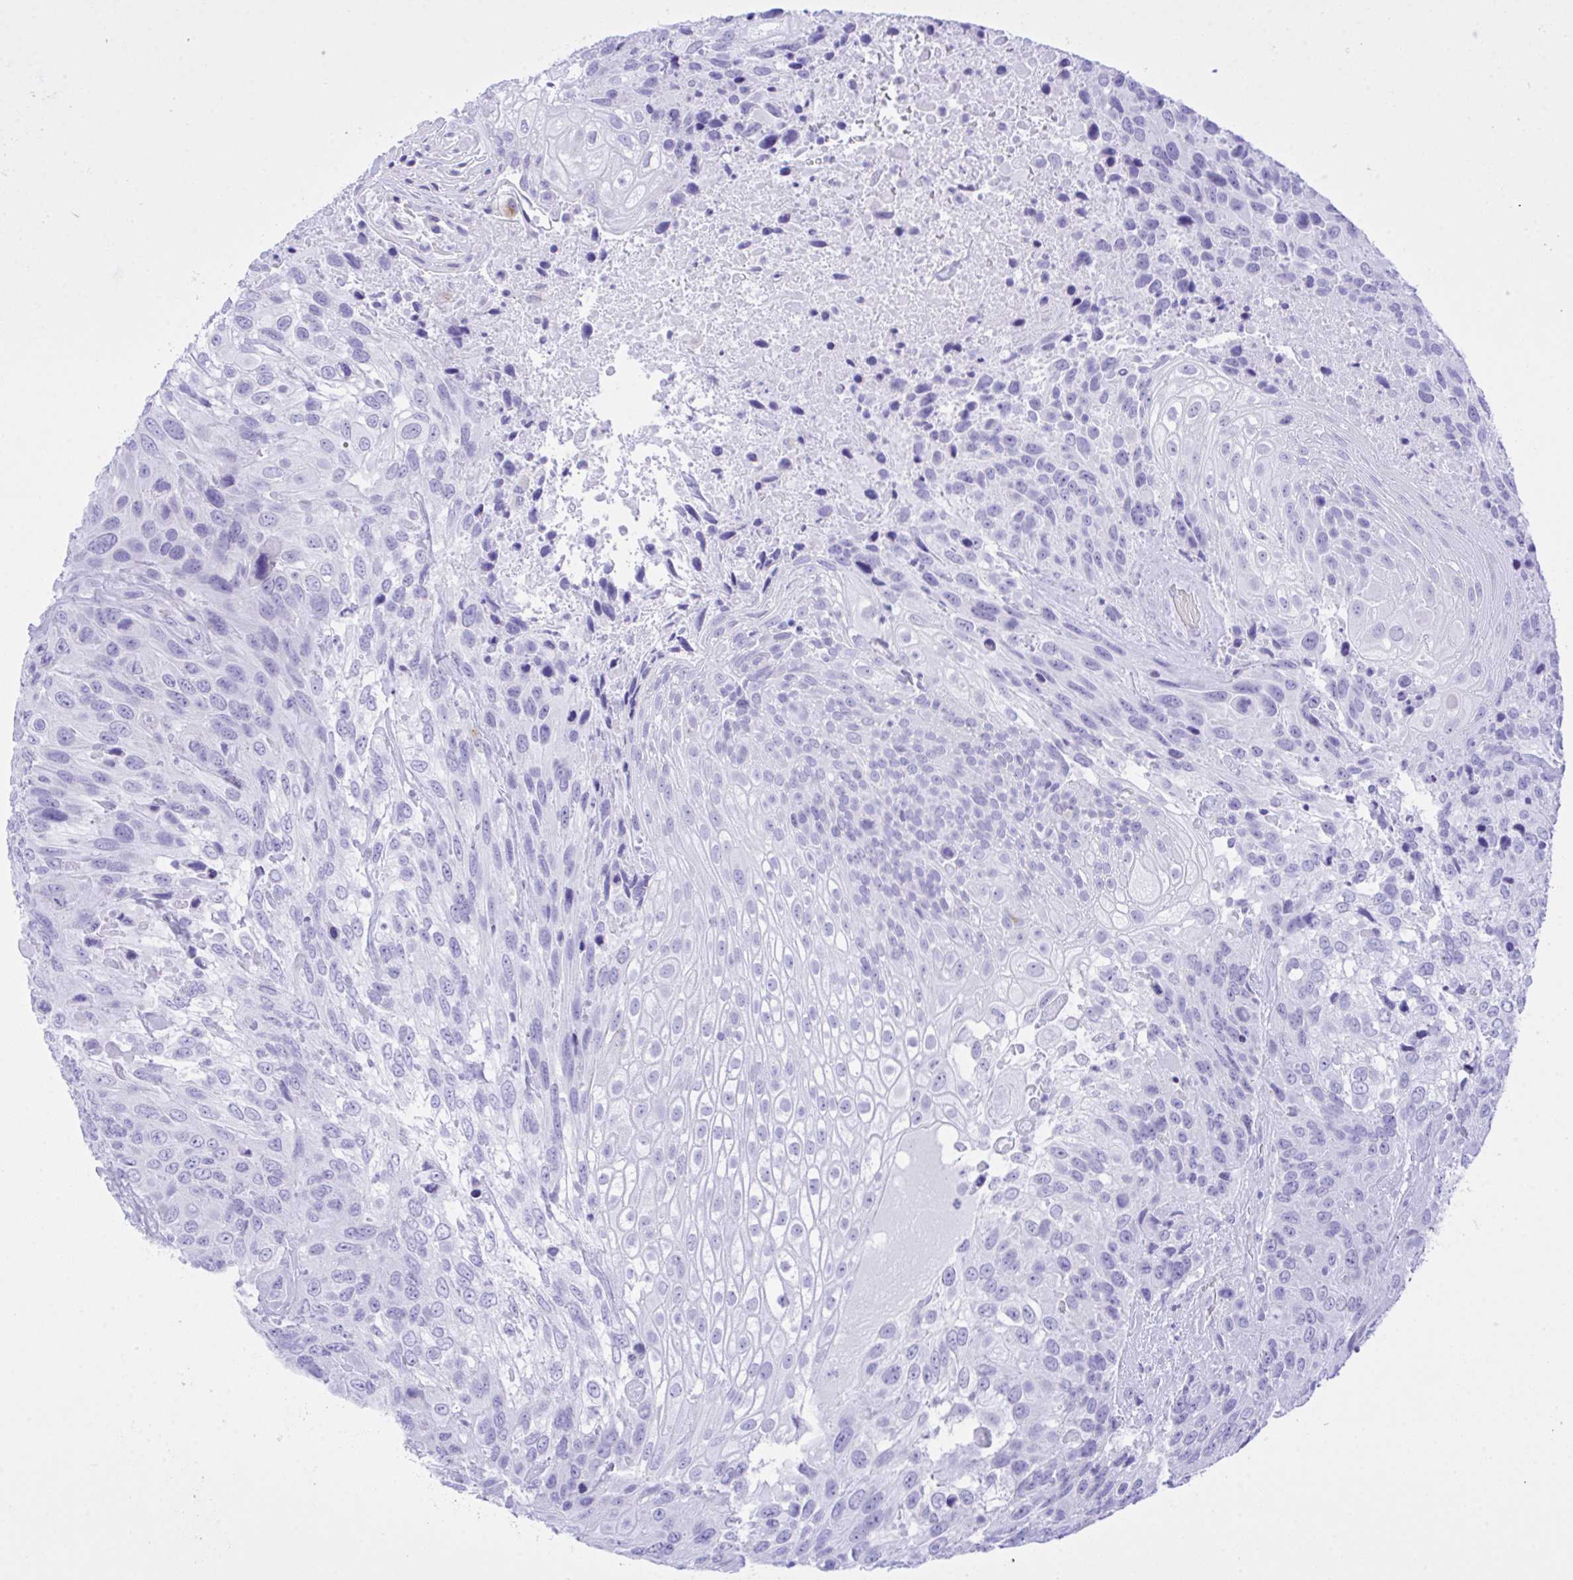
{"staining": {"intensity": "negative", "quantity": "none", "location": "none"}, "tissue": "urothelial cancer", "cell_type": "Tumor cells", "image_type": "cancer", "snomed": [{"axis": "morphology", "description": "Urothelial carcinoma, High grade"}, {"axis": "topography", "description": "Urinary bladder"}], "caption": "Urothelial cancer was stained to show a protein in brown. There is no significant staining in tumor cells. Nuclei are stained in blue.", "gene": "SELENOV", "patient": {"sex": "female", "age": 70}}